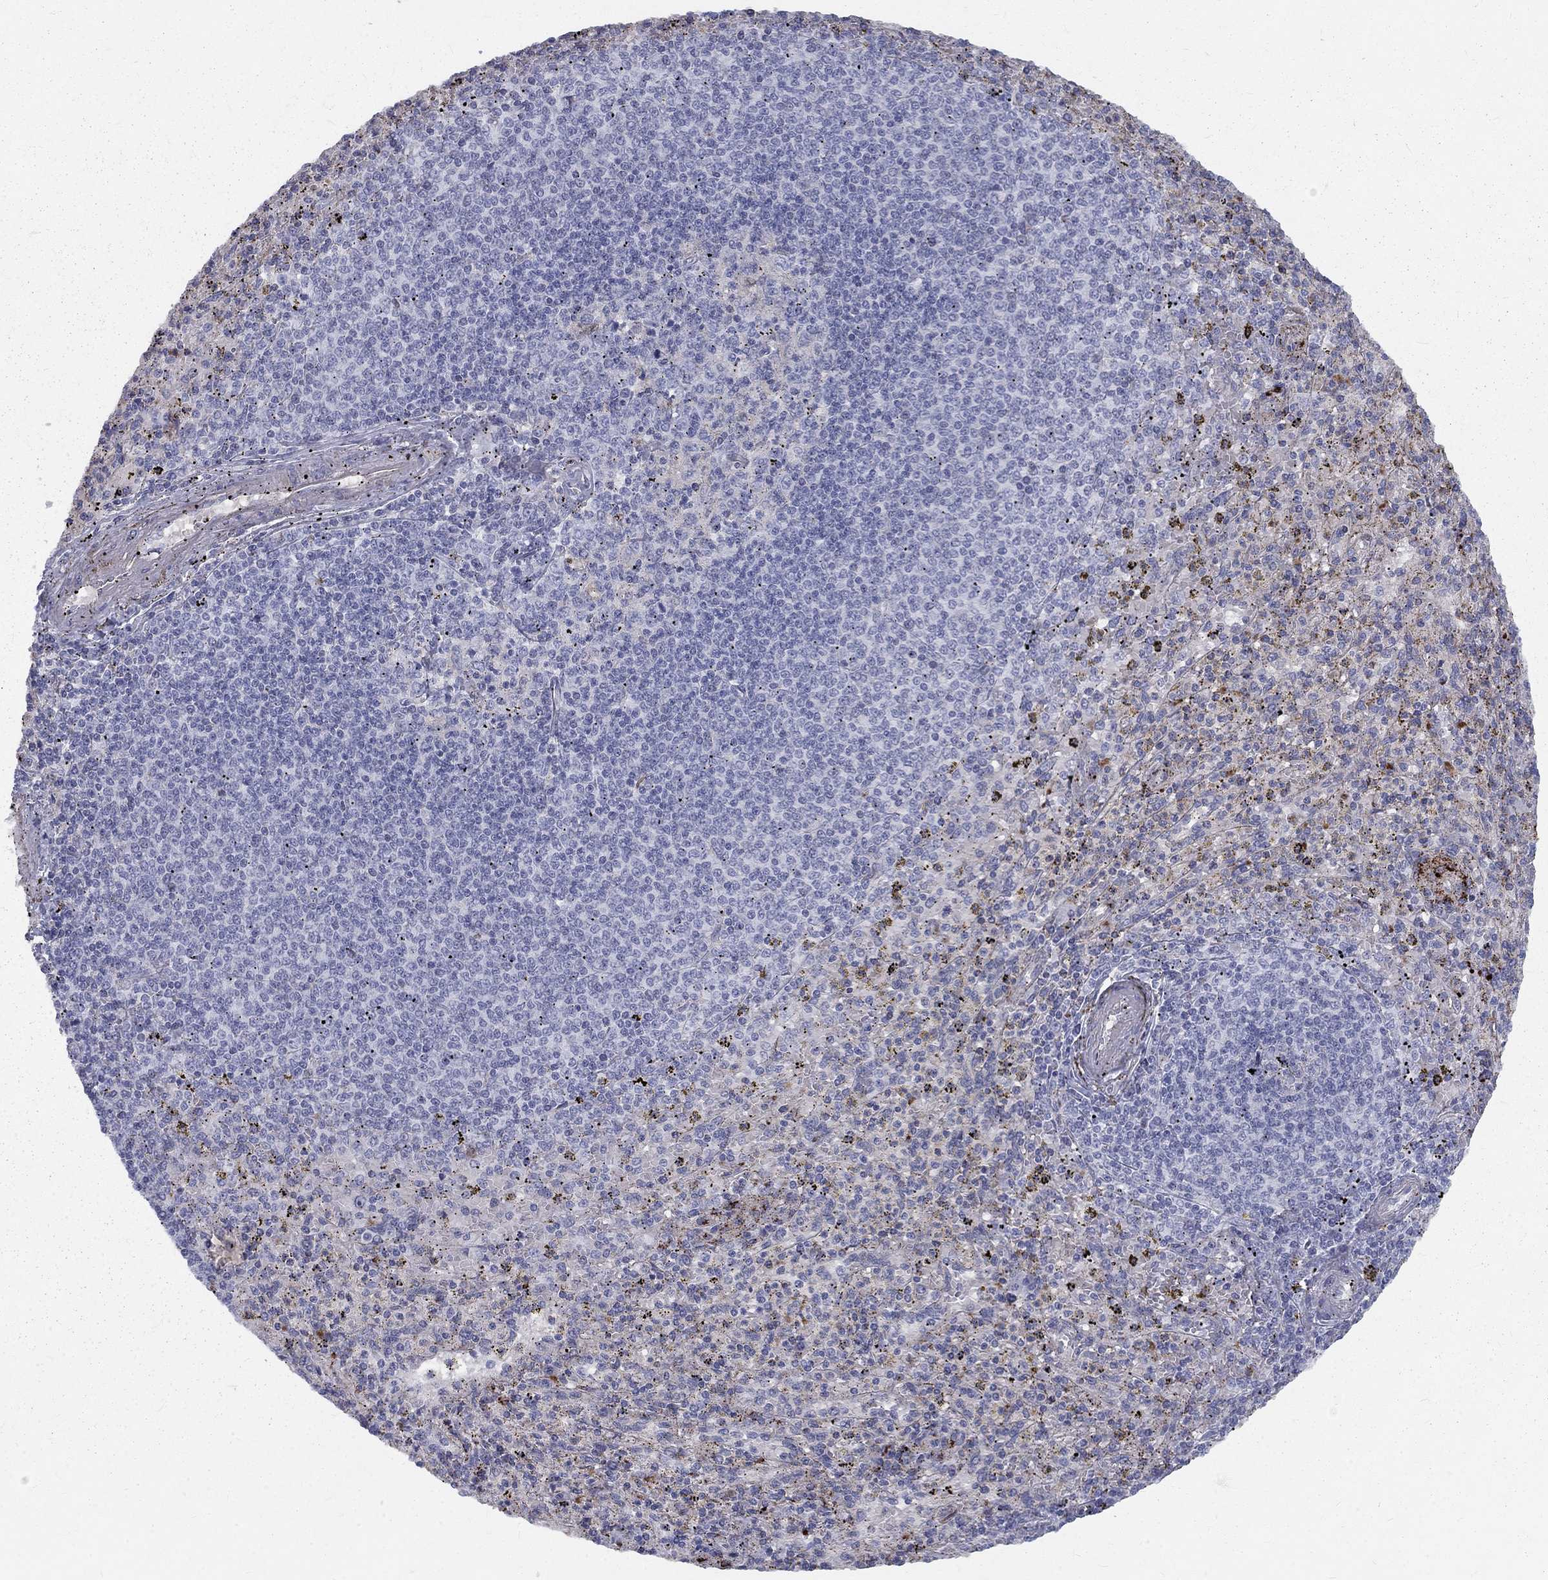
{"staining": {"intensity": "moderate", "quantity": "25%-75%", "location": "cytoplasmic/membranous"}, "tissue": "spleen", "cell_type": "Cells in red pulp", "image_type": "normal", "snomed": [{"axis": "morphology", "description": "Normal tissue, NOS"}, {"axis": "topography", "description": "Spleen"}], "caption": "Protein positivity by immunohistochemistry shows moderate cytoplasmic/membranous expression in approximately 25%-75% of cells in red pulp in normal spleen.", "gene": "EPDR1", "patient": {"sex": "male", "age": 60}}